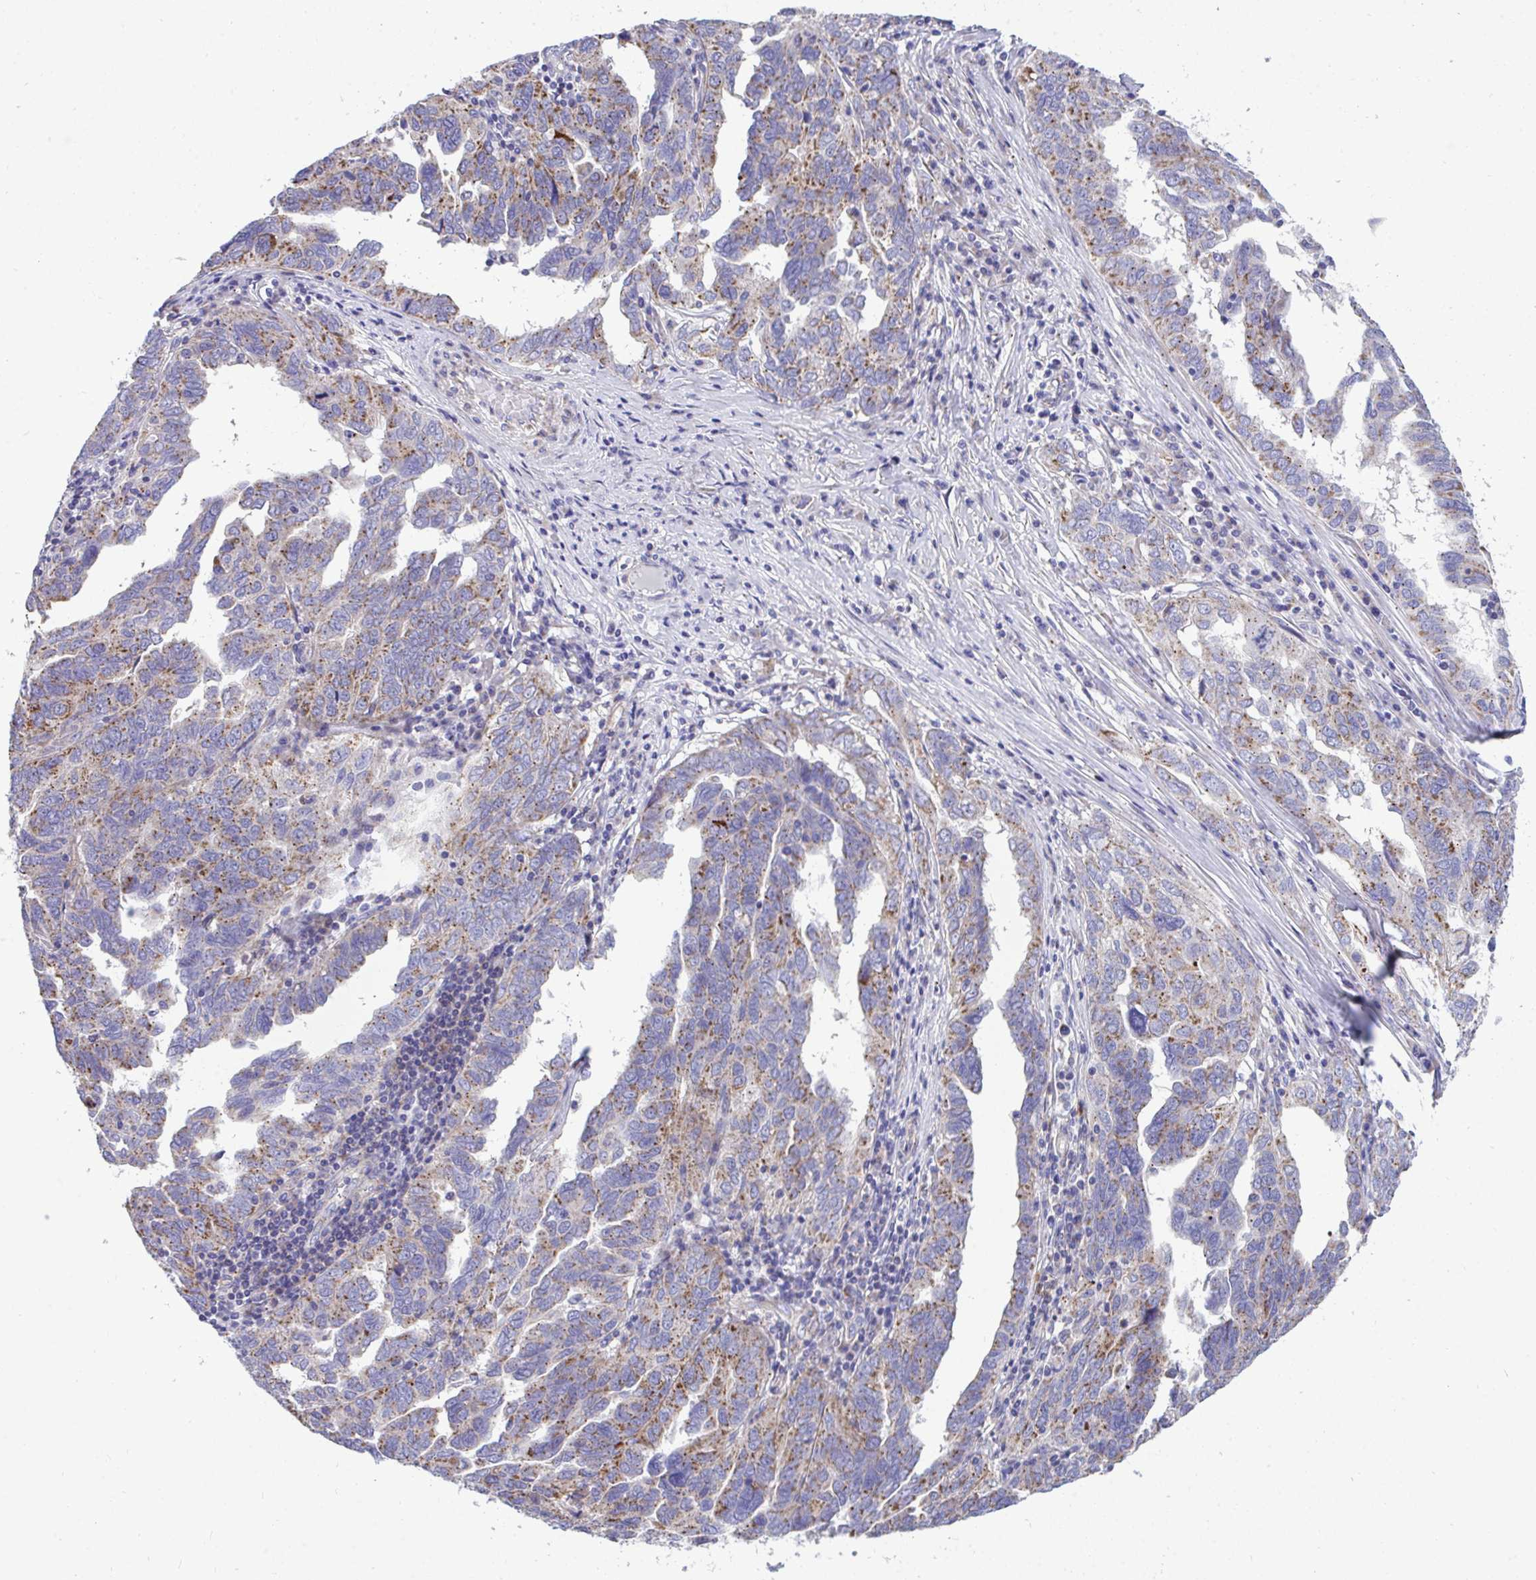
{"staining": {"intensity": "moderate", "quantity": "25%-75%", "location": "cytoplasmic/membranous"}, "tissue": "ovarian cancer", "cell_type": "Tumor cells", "image_type": "cancer", "snomed": [{"axis": "morphology", "description": "Cystadenocarcinoma, serous, NOS"}, {"axis": "topography", "description": "Ovary"}], "caption": "Human ovarian cancer stained with a brown dye exhibits moderate cytoplasmic/membranous positive positivity in about 25%-75% of tumor cells.", "gene": "MRPS16", "patient": {"sex": "female", "age": 64}}